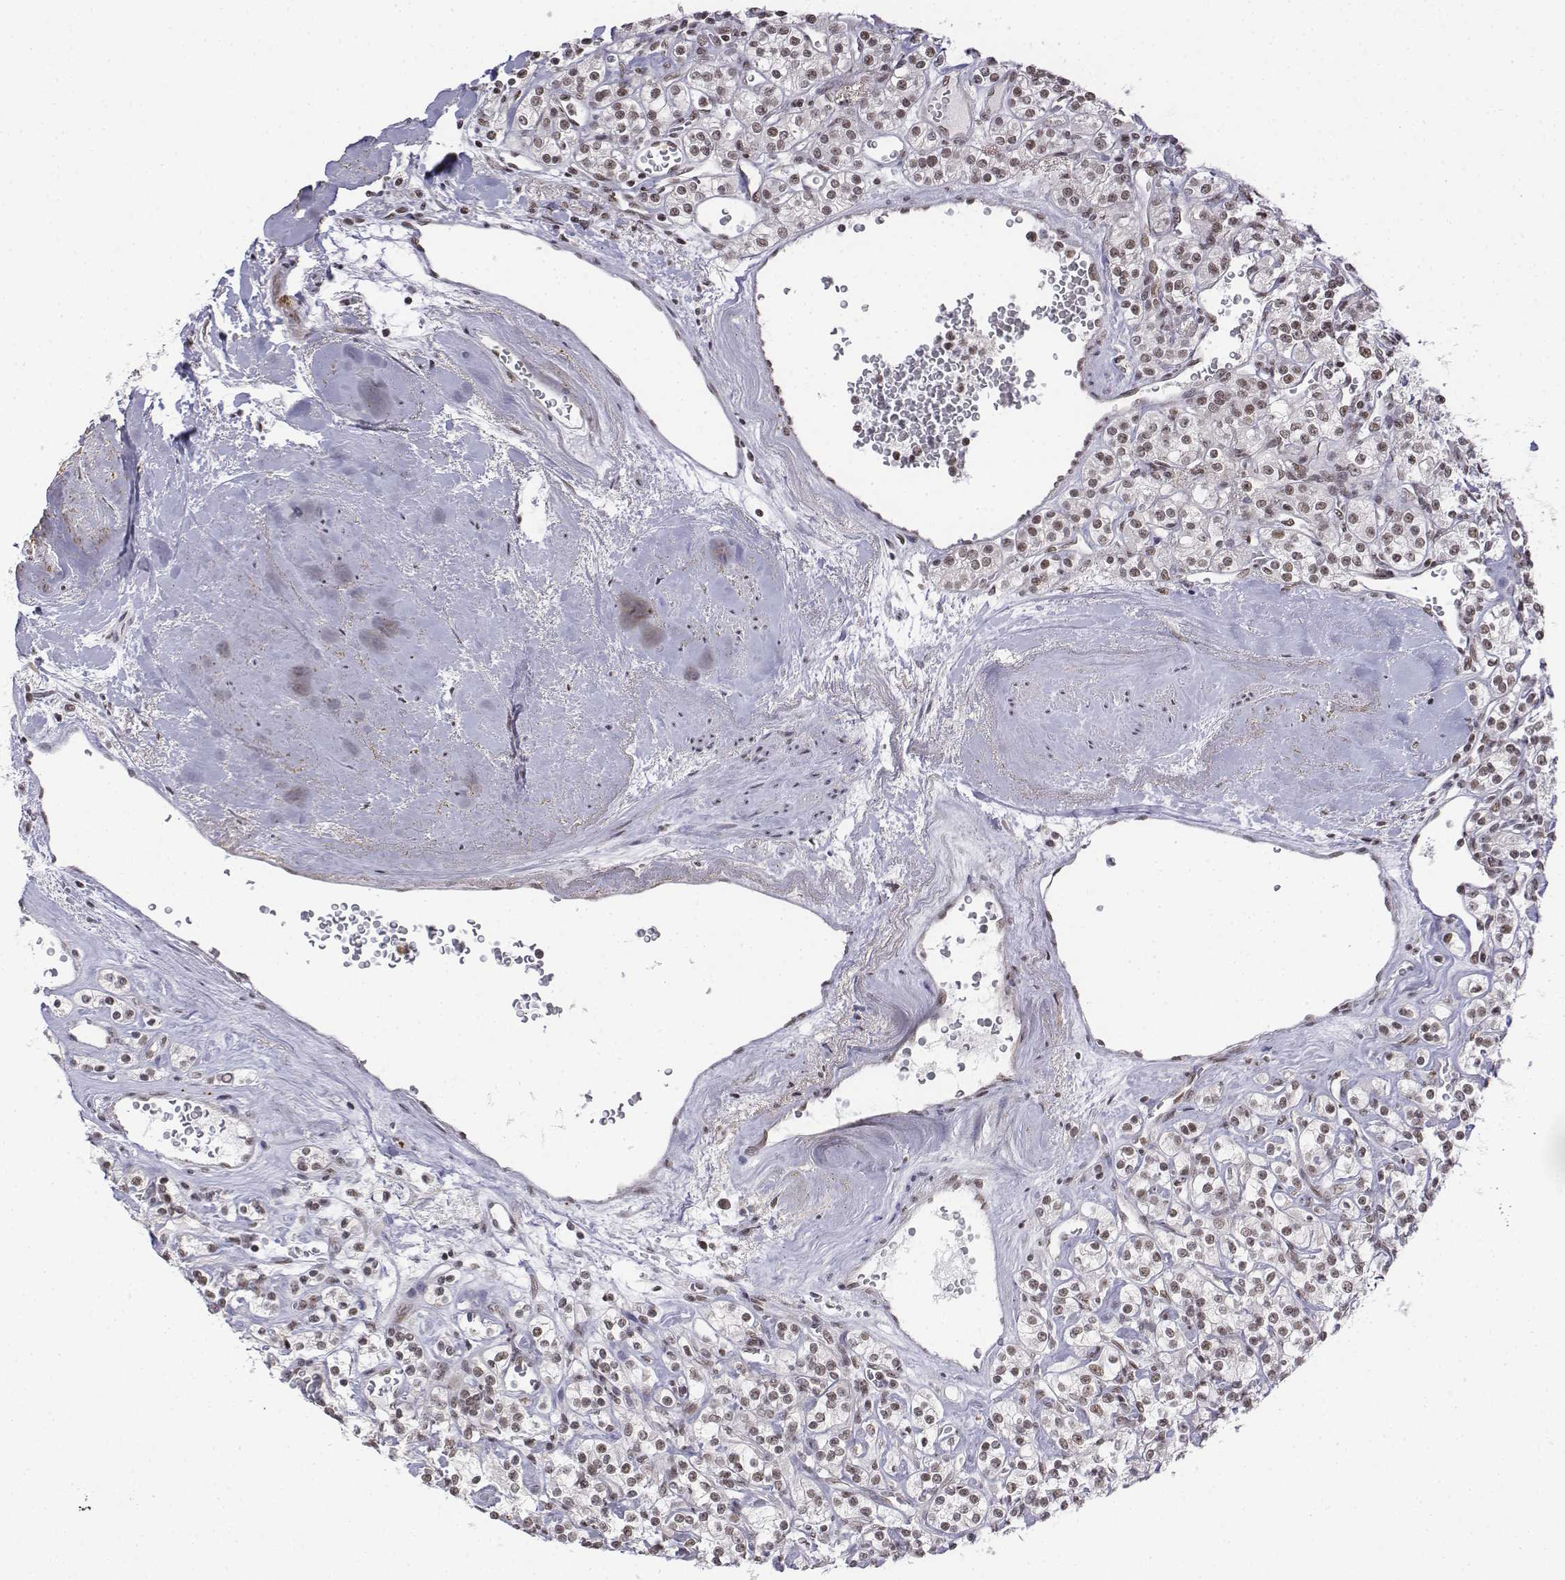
{"staining": {"intensity": "moderate", "quantity": ">75%", "location": "nuclear"}, "tissue": "renal cancer", "cell_type": "Tumor cells", "image_type": "cancer", "snomed": [{"axis": "morphology", "description": "Adenocarcinoma, NOS"}, {"axis": "topography", "description": "Kidney"}], "caption": "High-magnification brightfield microscopy of renal cancer stained with DAB (3,3'-diaminobenzidine) (brown) and counterstained with hematoxylin (blue). tumor cells exhibit moderate nuclear positivity is identified in about>75% of cells.", "gene": "SETD1A", "patient": {"sex": "male", "age": 77}}